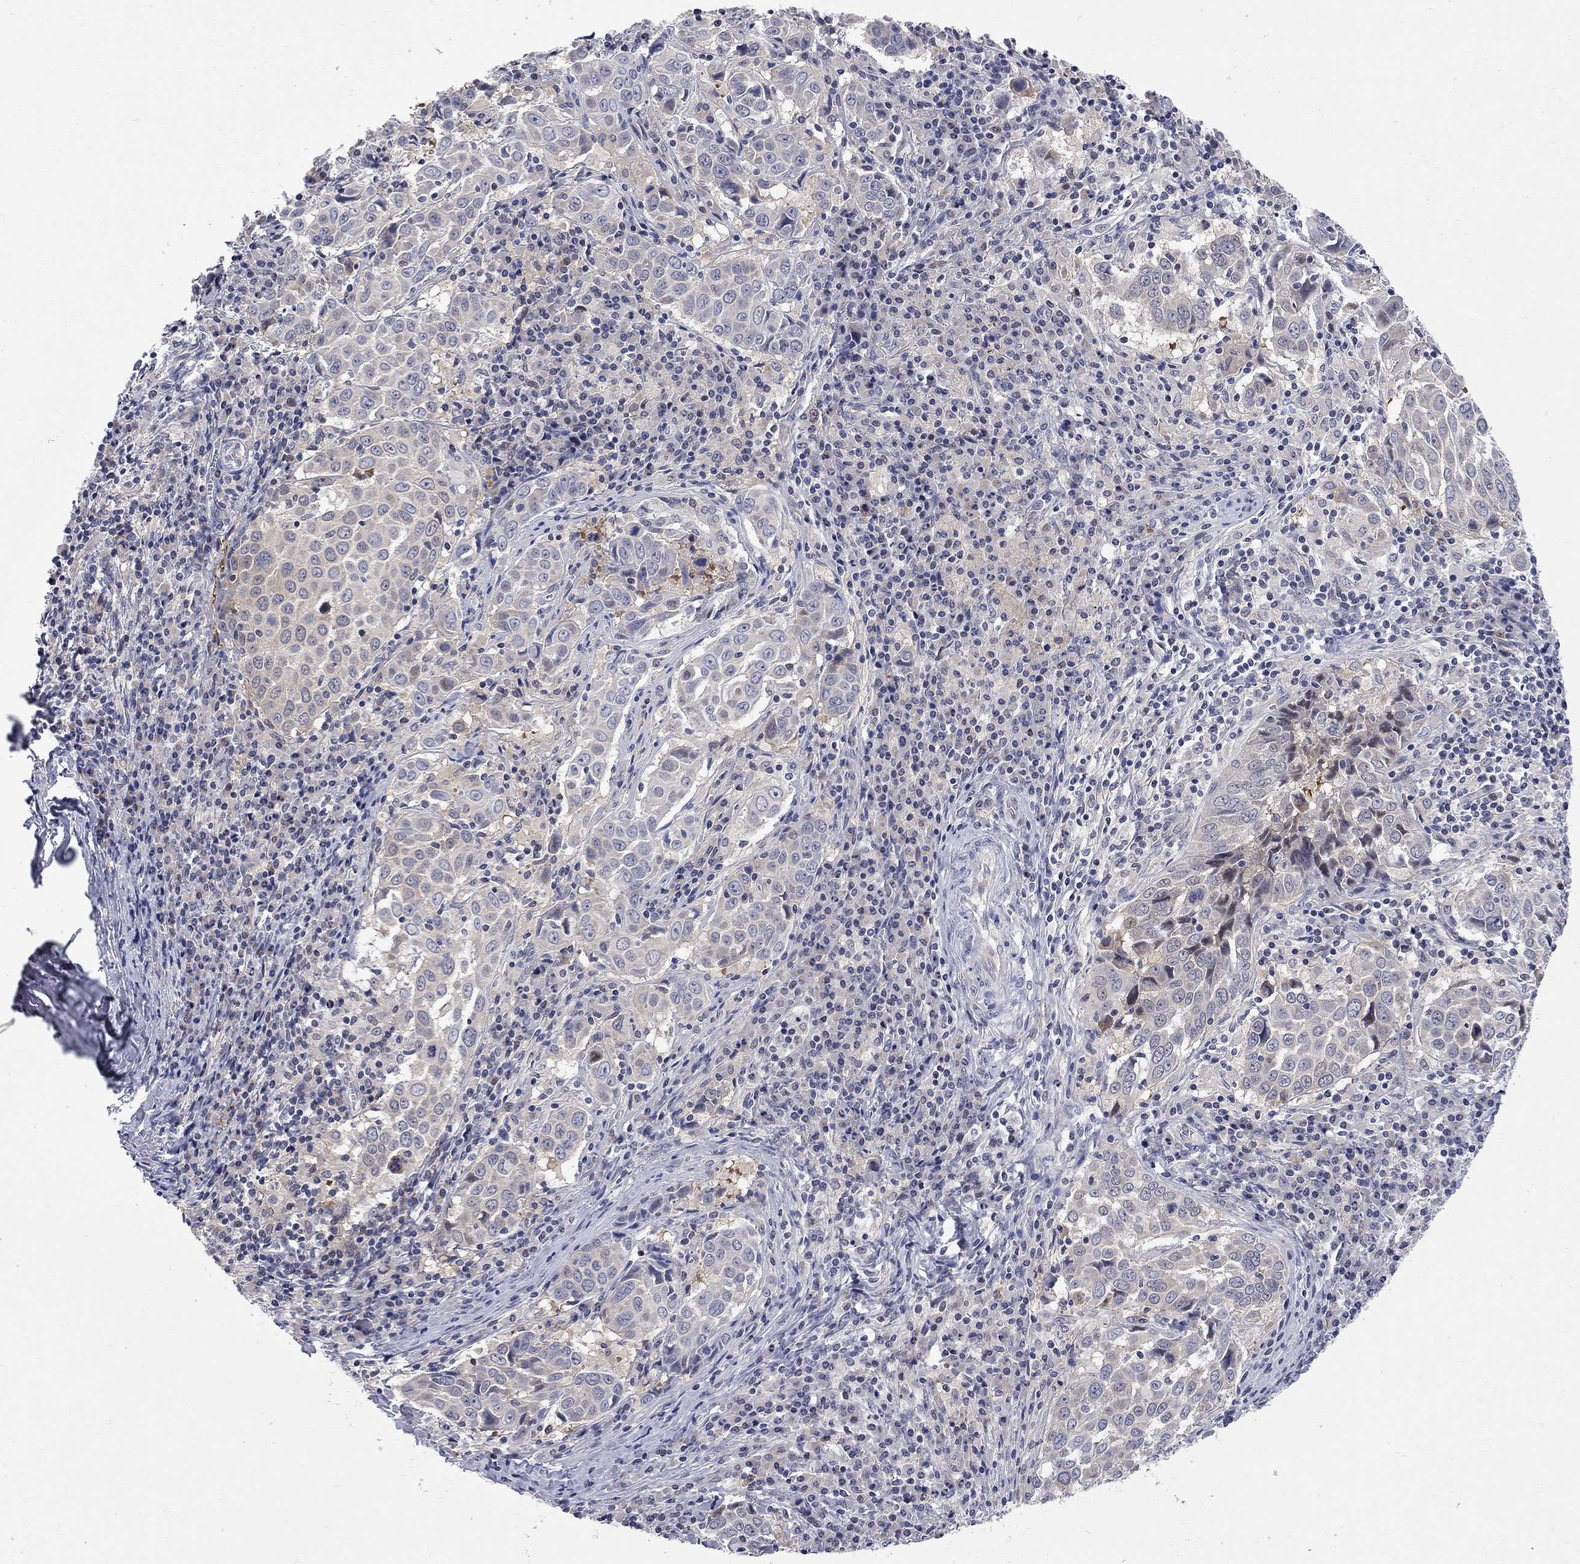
{"staining": {"intensity": "negative", "quantity": "none", "location": "none"}, "tissue": "lung cancer", "cell_type": "Tumor cells", "image_type": "cancer", "snomed": [{"axis": "morphology", "description": "Squamous cell carcinoma, NOS"}, {"axis": "topography", "description": "Lung"}], "caption": "Squamous cell carcinoma (lung) was stained to show a protein in brown. There is no significant positivity in tumor cells.", "gene": "GALNT8", "patient": {"sex": "male", "age": 57}}